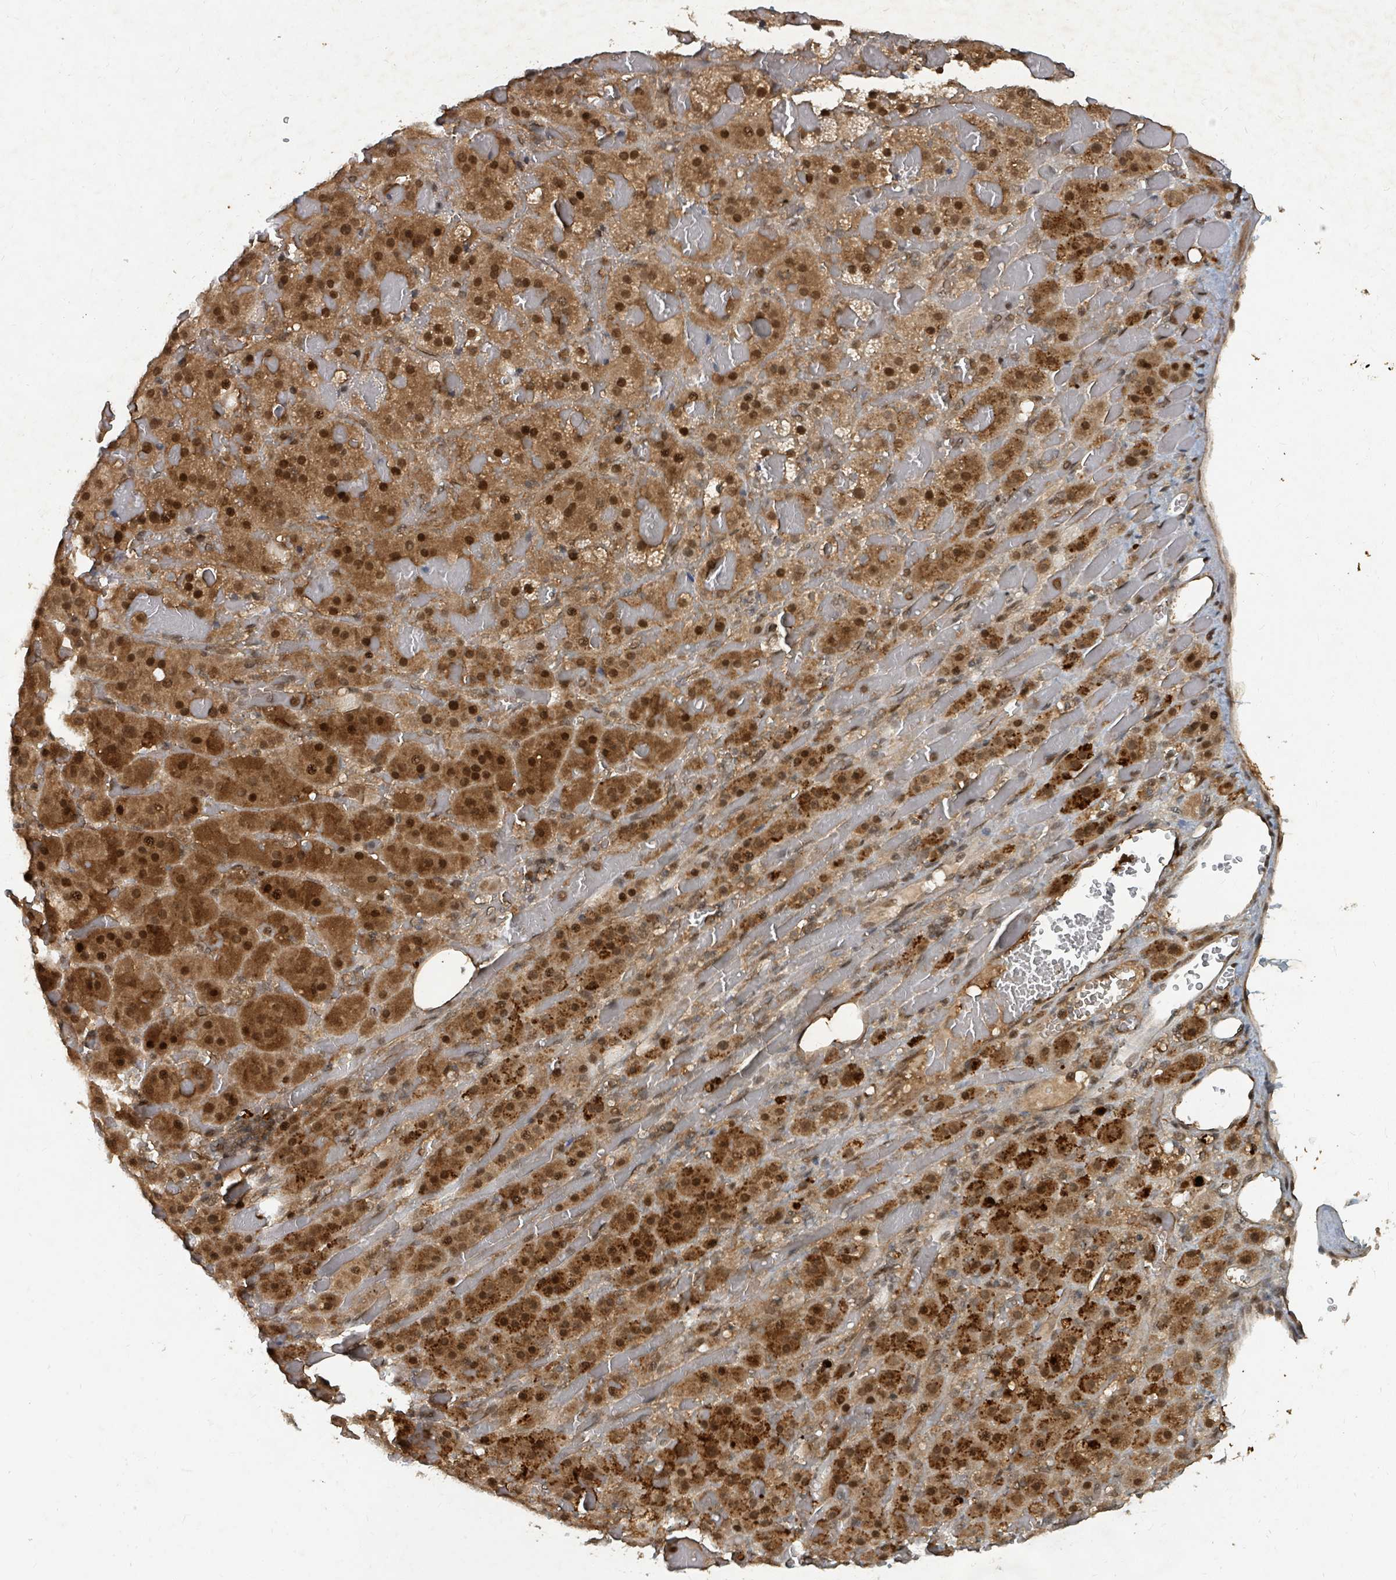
{"staining": {"intensity": "strong", "quantity": ">75%", "location": "cytoplasmic/membranous,nuclear"}, "tissue": "adrenal gland", "cell_type": "Glandular cells", "image_type": "normal", "snomed": [{"axis": "morphology", "description": "Normal tissue, NOS"}, {"axis": "topography", "description": "Adrenal gland"}], "caption": "Immunohistochemical staining of unremarkable adrenal gland demonstrates high levels of strong cytoplasmic/membranous,nuclear staining in about >75% of glandular cells.", "gene": "KDM4E", "patient": {"sex": "female", "age": 59}}